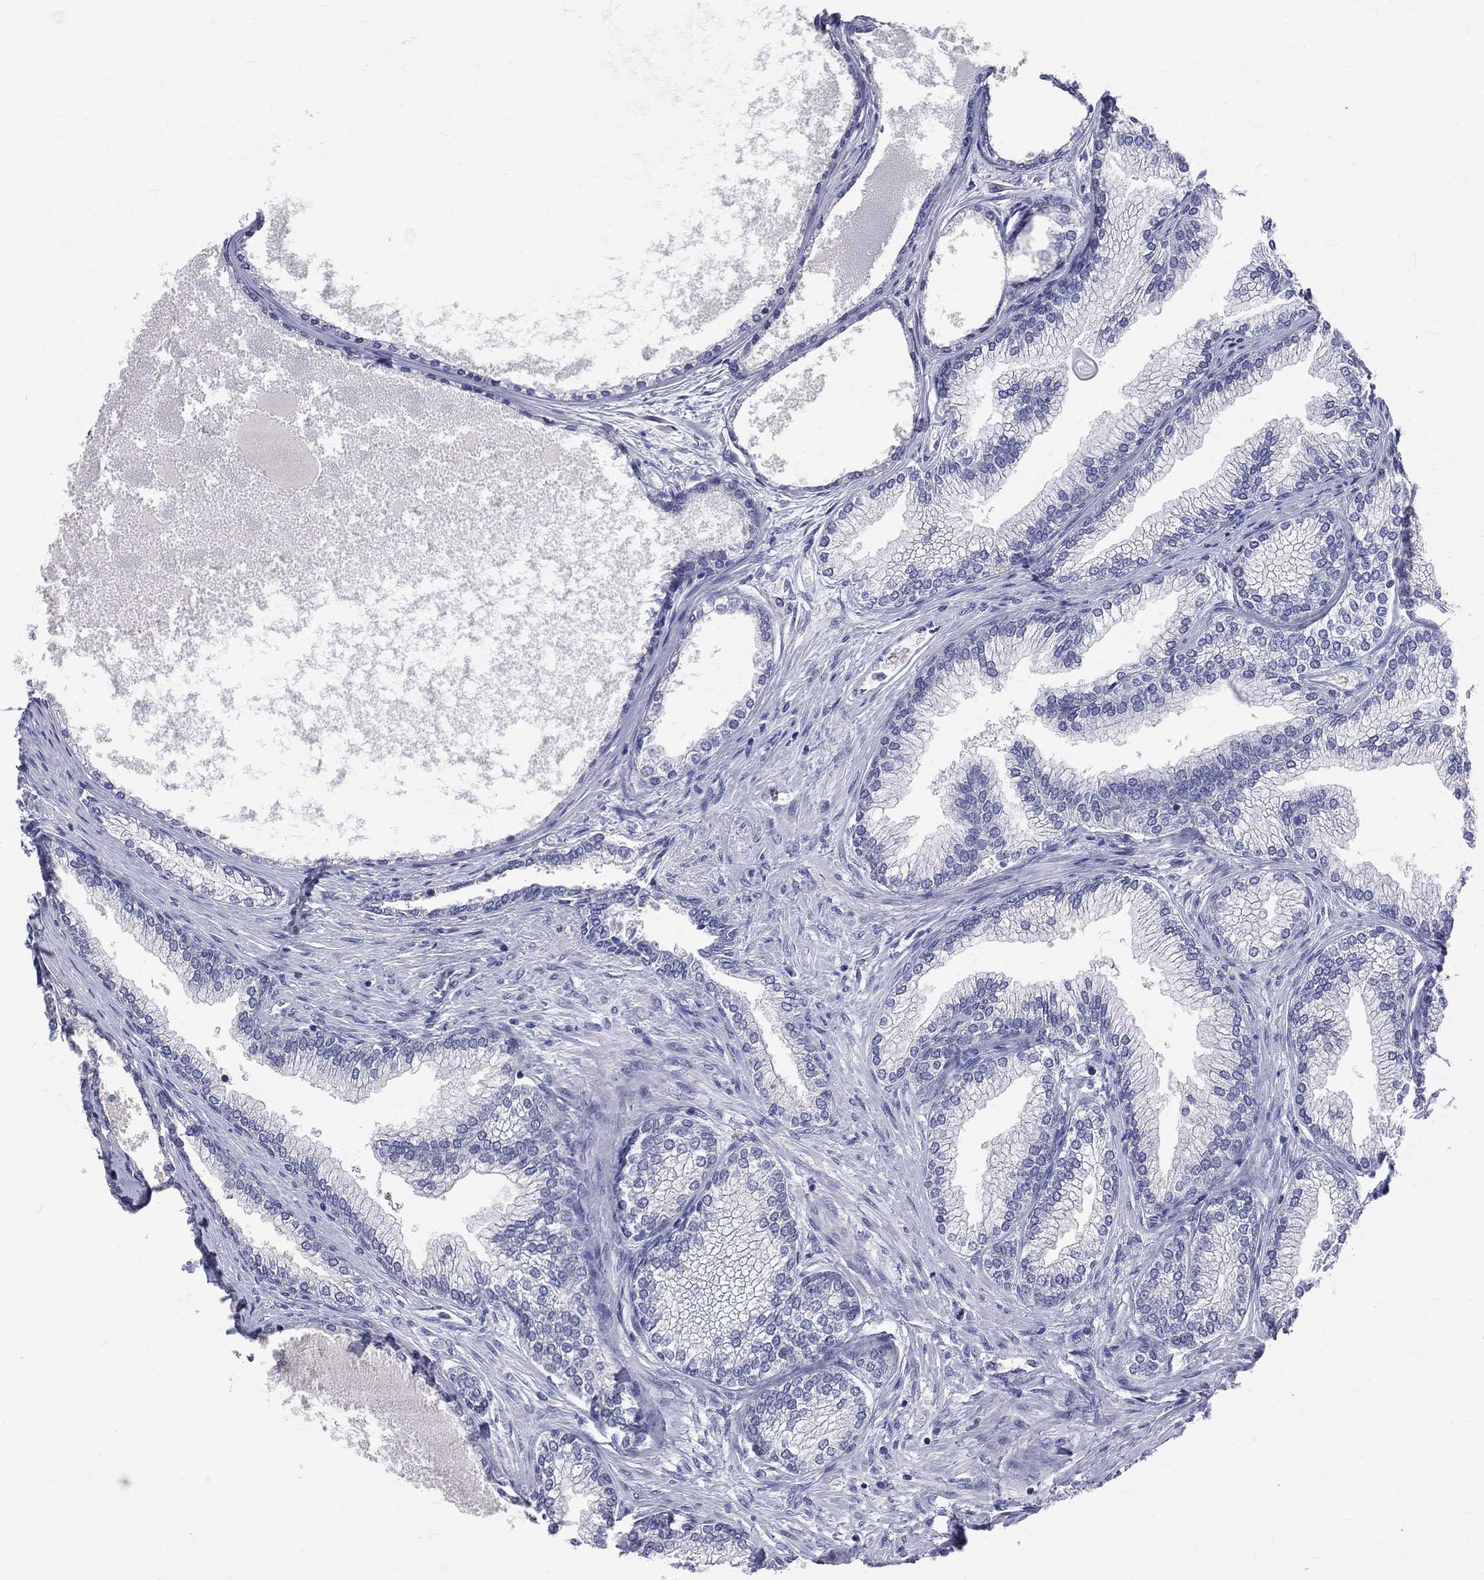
{"staining": {"intensity": "negative", "quantity": "none", "location": "none"}, "tissue": "prostate", "cell_type": "Glandular cells", "image_type": "normal", "snomed": [{"axis": "morphology", "description": "Normal tissue, NOS"}, {"axis": "topography", "description": "Prostate"}], "caption": "An immunohistochemistry image of benign prostate is shown. There is no staining in glandular cells of prostate. (DAB (3,3'-diaminobenzidine) immunohistochemistry (IHC), high magnification).", "gene": "DLG4", "patient": {"sex": "male", "age": 72}}